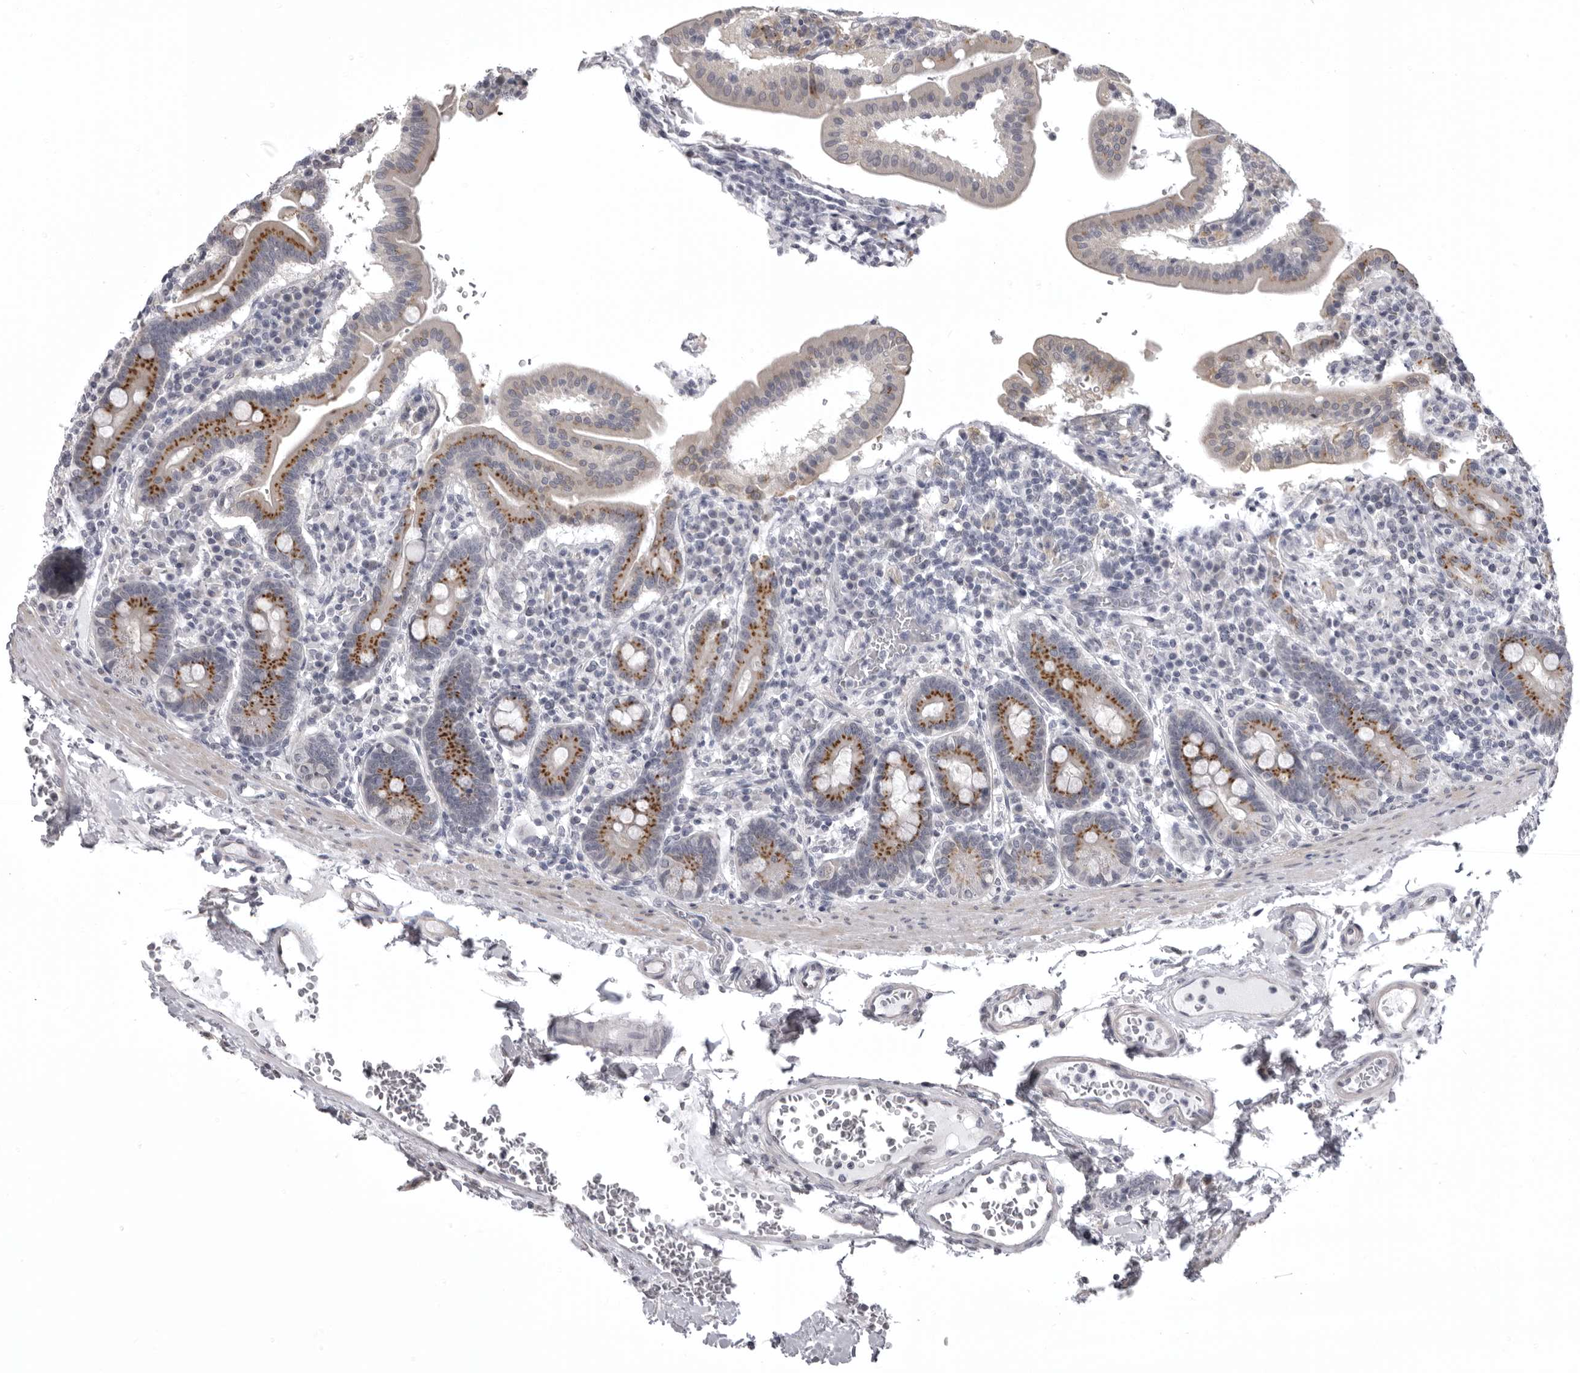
{"staining": {"intensity": "strong", "quantity": ">75%", "location": "cytoplasmic/membranous"}, "tissue": "duodenum", "cell_type": "Glandular cells", "image_type": "normal", "snomed": [{"axis": "morphology", "description": "Normal tissue, NOS"}, {"axis": "morphology", "description": "Adenocarcinoma, NOS"}, {"axis": "topography", "description": "Pancreas"}, {"axis": "topography", "description": "Duodenum"}], "caption": "Duodenum stained with DAB (3,3'-diaminobenzidine) IHC exhibits high levels of strong cytoplasmic/membranous positivity in approximately >75% of glandular cells.", "gene": "NCEH1", "patient": {"sex": "male", "age": 50}}